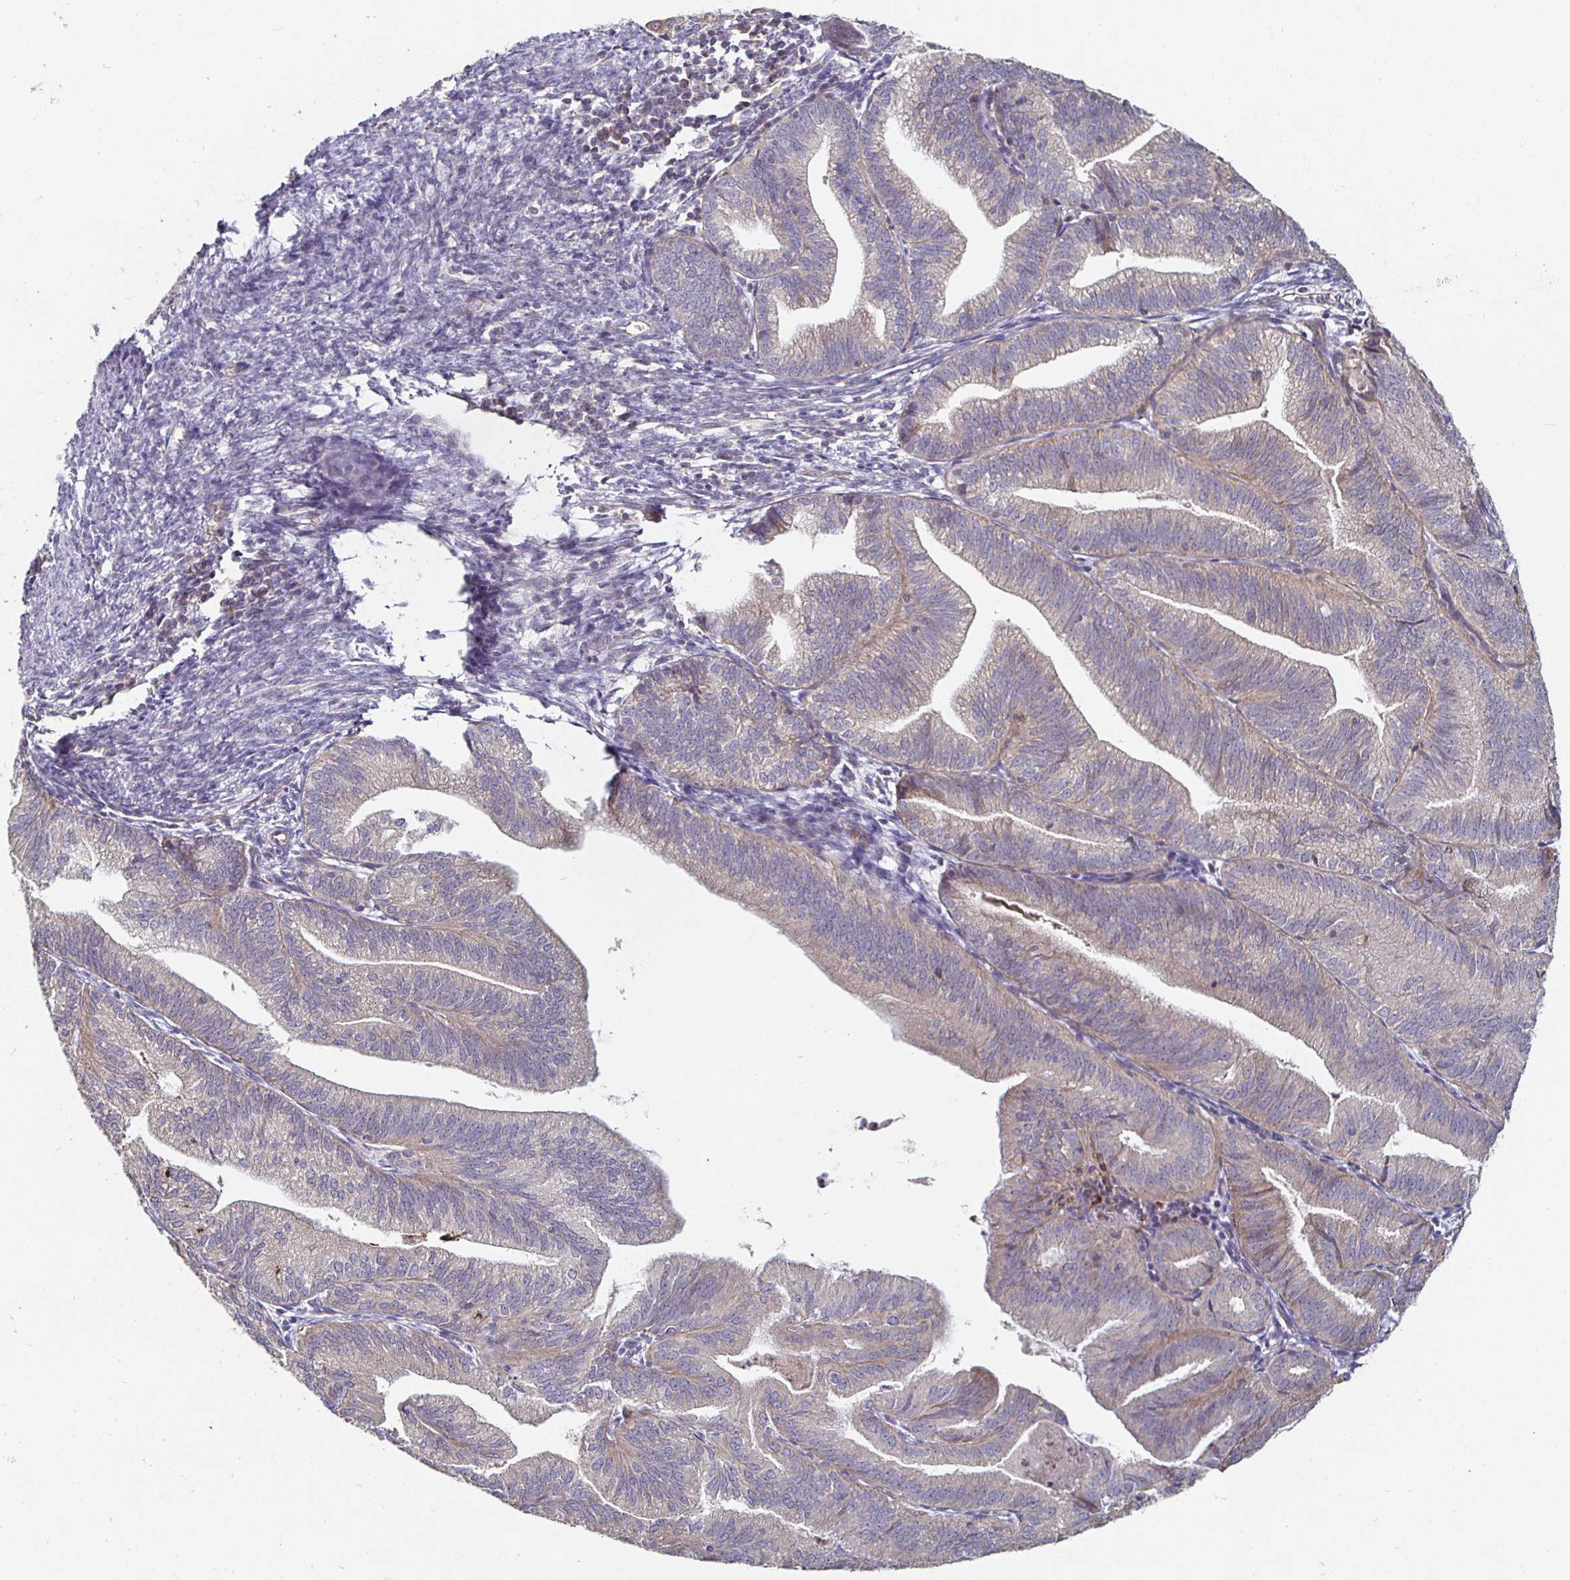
{"staining": {"intensity": "weak", "quantity": "25%-75%", "location": "cytoplasmic/membranous"}, "tissue": "endometrial cancer", "cell_type": "Tumor cells", "image_type": "cancer", "snomed": [{"axis": "morphology", "description": "Adenocarcinoma, NOS"}, {"axis": "topography", "description": "Endometrium"}], "caption": "An immunohistochemistry (IHC) micrograph of tumor tissue is shown. Protein staining in brown labels weak cytoplasmic/membranous positivity in endometrial adenocarcinoma within tumor cells. The protein is shown in brown color, while the nuclei are stained blue.", "gene": "NRSN1", "patient": {"sex": "female", "age": 70}}